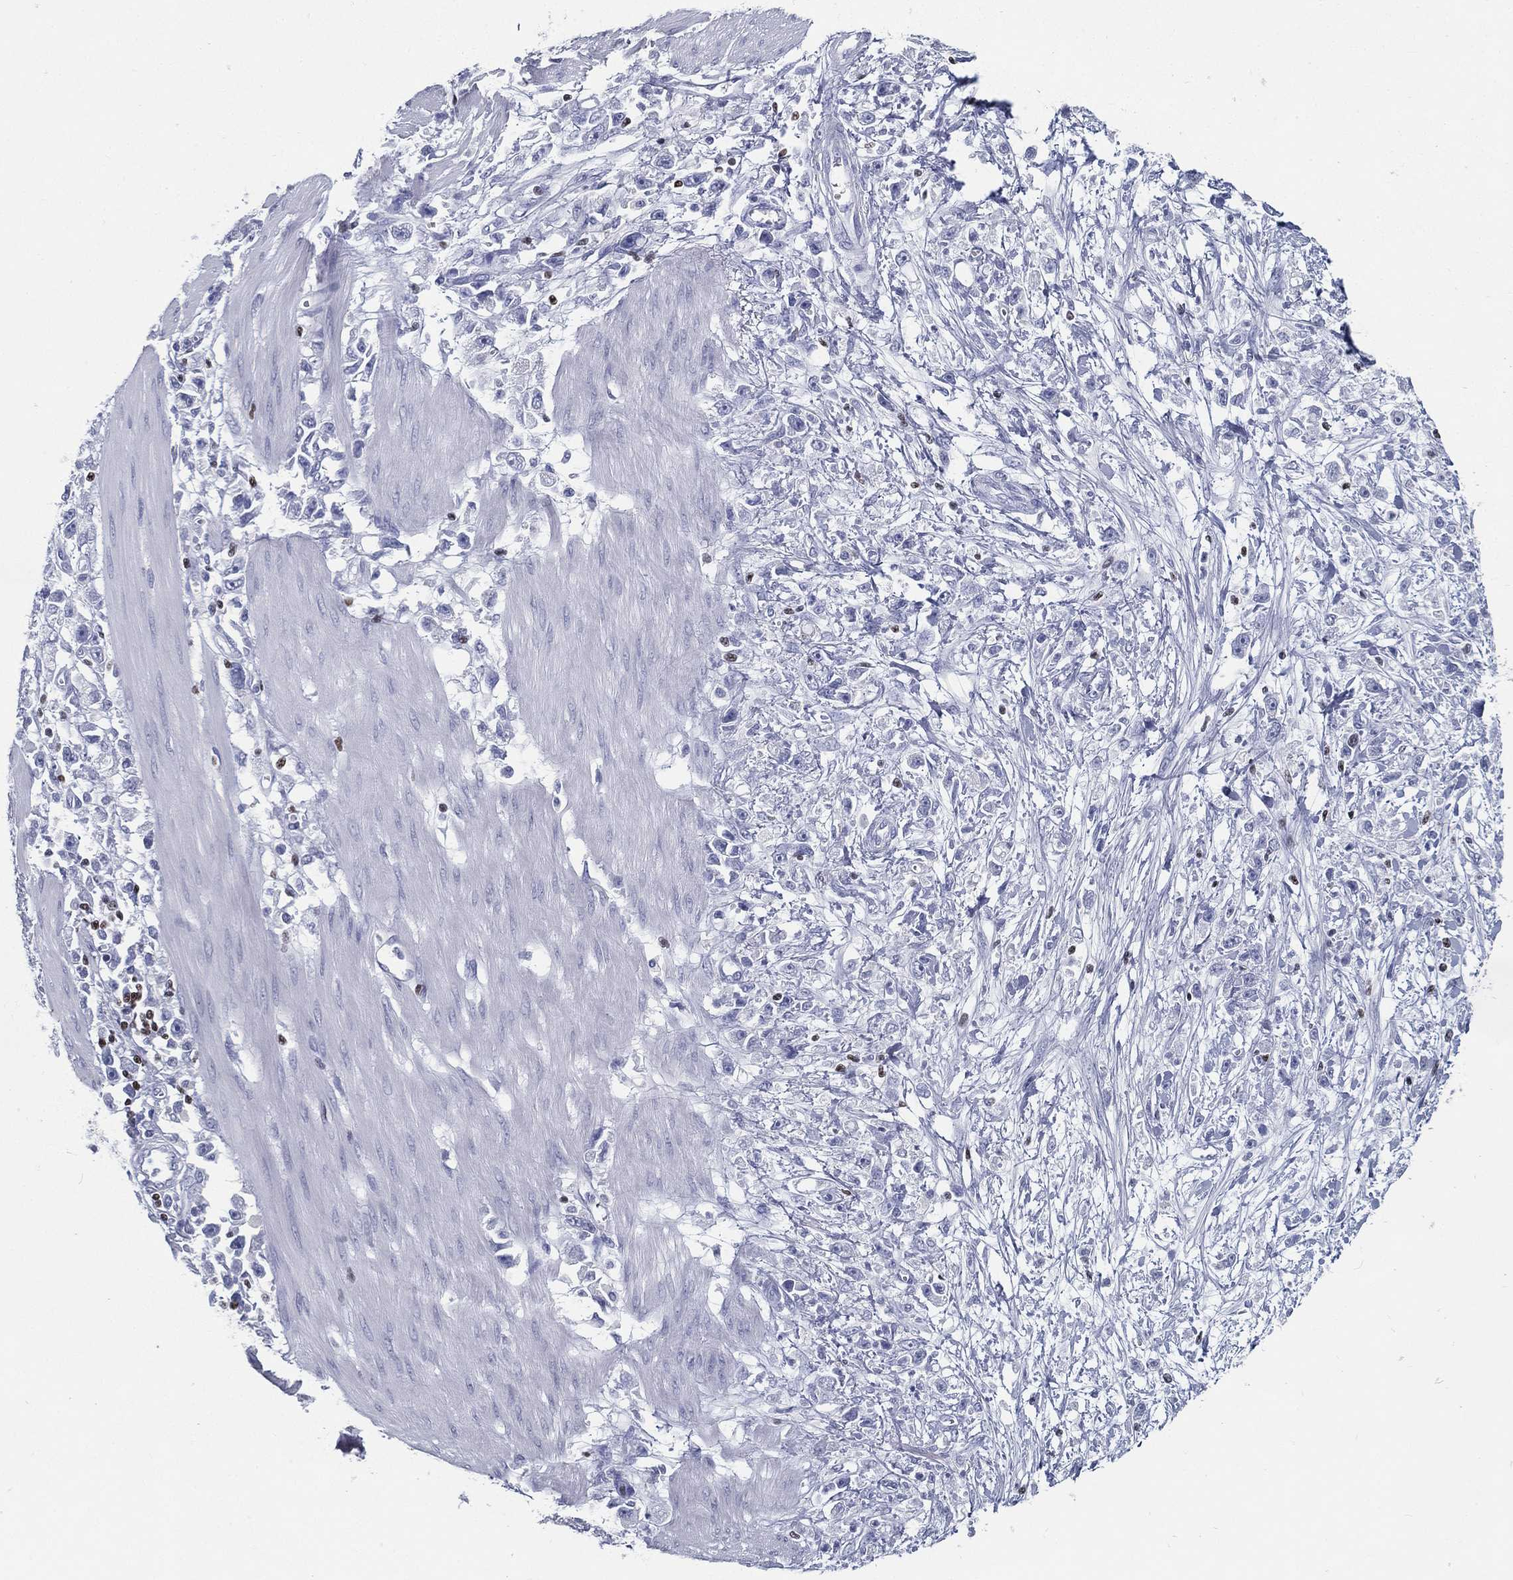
{"staining": {"intensity": "negative", "quantity": "none", "location": "none"}, "tissue": "stomach cancer", "cell_type": "Tumor cells", "image_type": "cancer", "snomed": [{"axis": "morphology", "description": "Adenocarcinoma, NOS"}, {"axis": "topography", "description": "Stomach"}], "caption": "Immunohistochemical staining of stomach cancer (adenocarcinoma) reveals no significant staining in tumor cells.", "gene": "PYHIN1", "patient": {"sex": "female", "age": 59}}